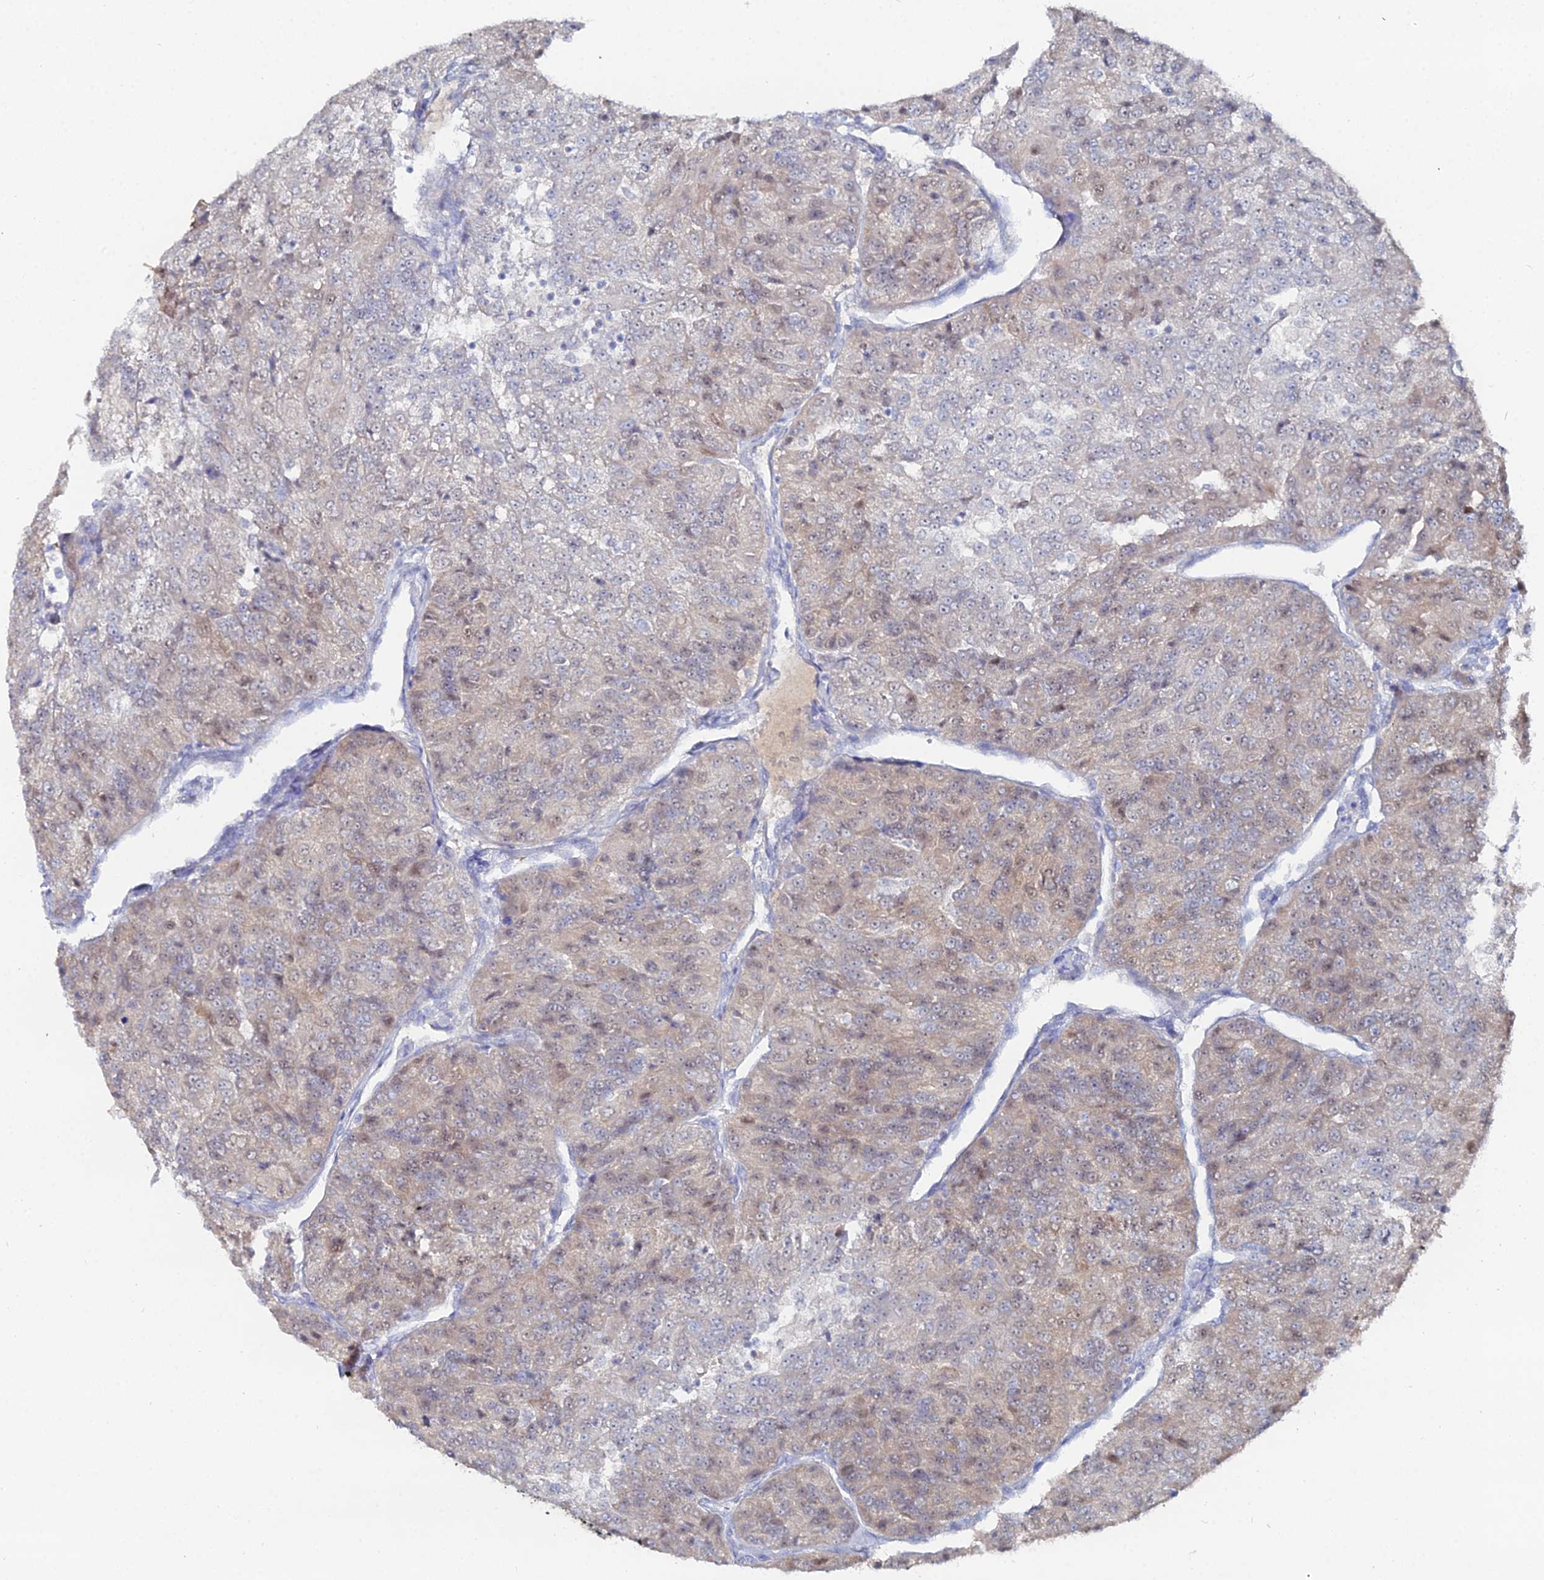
{"staining": {"intensity": "weak", "quantity": "25%-75%", "location": "nuclear"}, "tissue": "renal cancer", "cell_type": "Tumor cells", "image_type": "cancer", "snomed": [{"axis": "morphology", "description": "Adenocarcinoma, NOS"}, {"axis": "topography", "description": "Kidney"}], "caption": "This is an image of immunohistochemistry staining of renal cancer (adenocarcinoma), which shows weak expression in the nuclear of tumor cells.", "gene": "THAP4", "patient": {"sex": "female", "age": 63}}